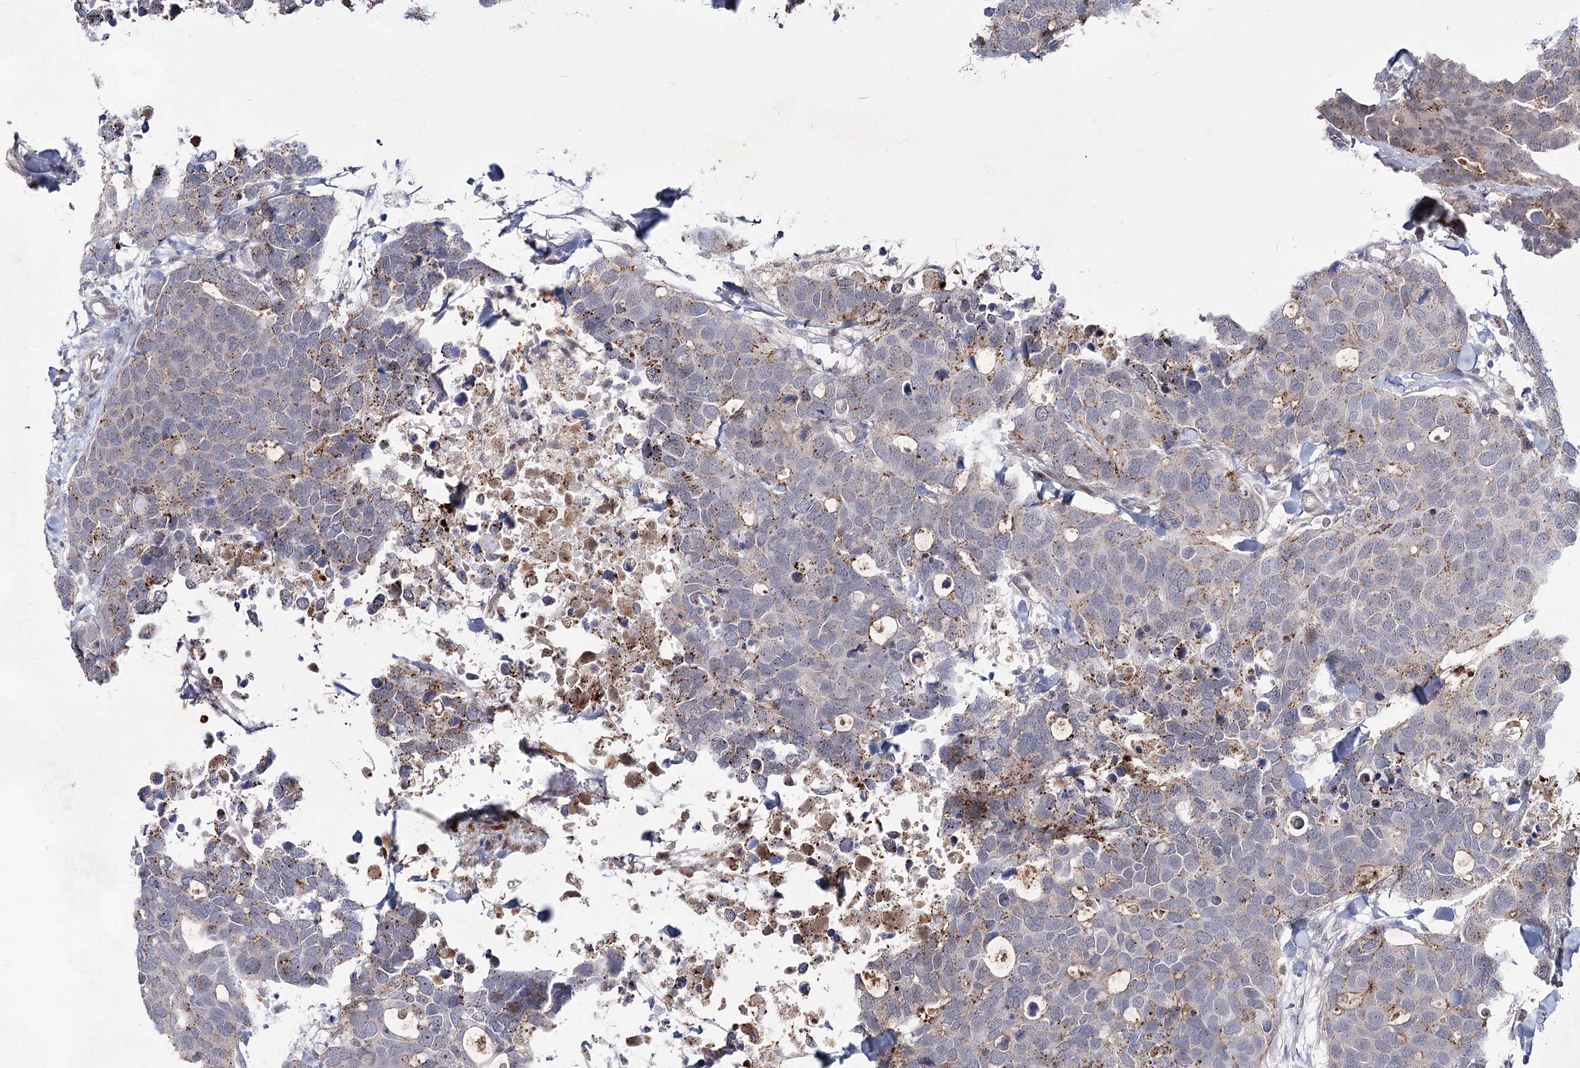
{"staining": {"intensity": "moderate", "quantity": "<25%", "location": "cytoplasmic/membranous"}, "tissue": "breast cancer", "cell_type": "Tumor cells", "image_type": "cancer", "snomed": [{"axis": "morphology", "description": "Duct carcinoma"}, {"axis": "topography", "description": "Breast"}], "caption": "Protein expression analysis of breast intraductal carcinoma displays moderate cytoplasmic/membranous positivity in approximately <25% of tumor cells. The staining was performed using DAB to visualize the protein expression in brown, while the nuclei were stained in blue with hematoxylin (Magnification: 20x).", "gene": "ATL2", "patient": {"sex": "female", "age": 83}}